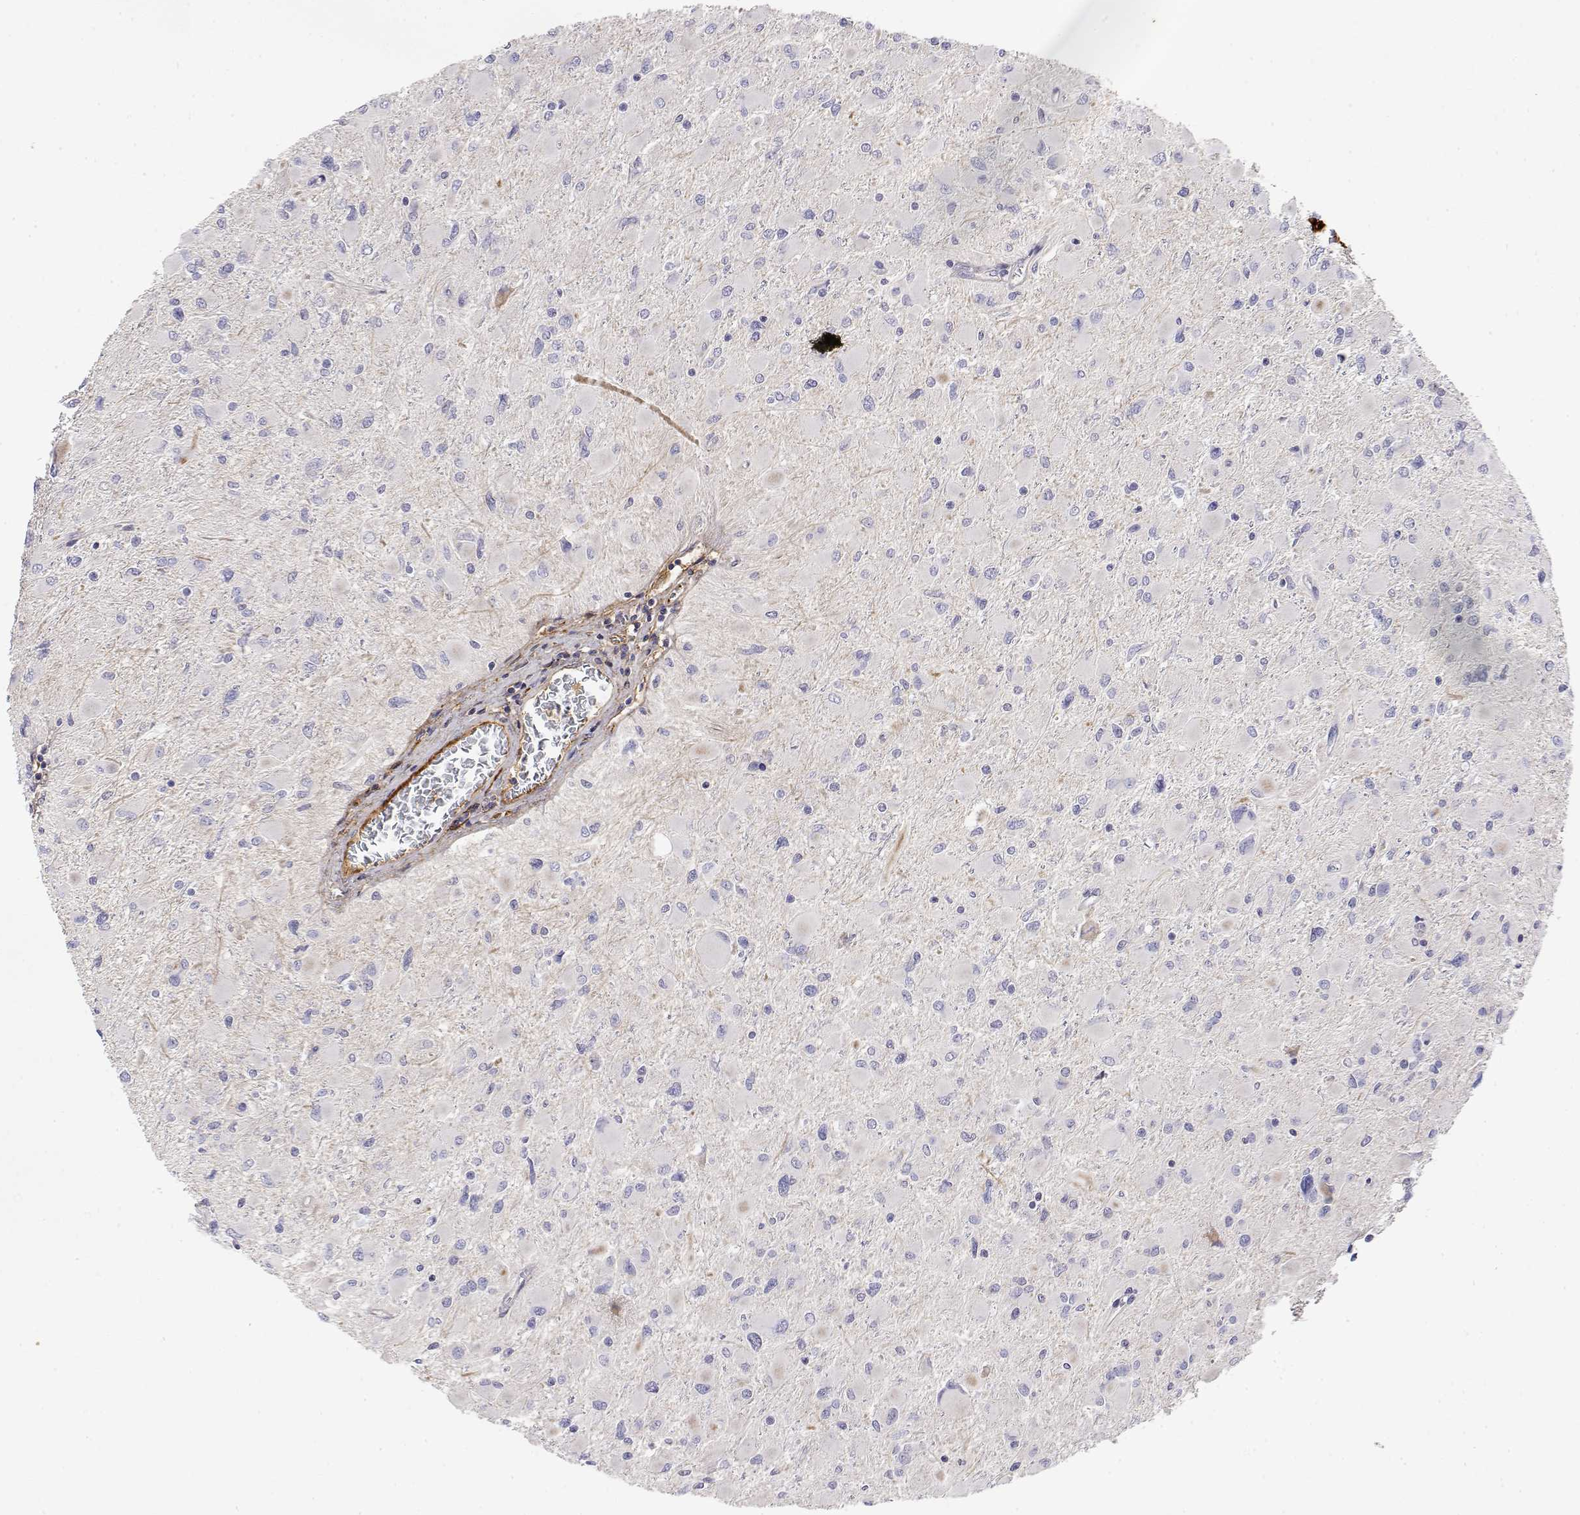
{"staining": {"intensity": "negative", "quantity": "none", "location": "none"}, "tissue": "glioma", "cell_type": "Tumor cells", "image_type": "cancer", "snomed": [{"axis": "morphology", "description": "Glioma, malignant, High grade"}, {"axis": "topography", "description": "Cerebral cortex"}], "caption": "DAB immunohistochemical staining of glioma reveals no significant staining in tumor cells.", "gene": "GGACT", "patient": {"sex": "female", "age": 36}}